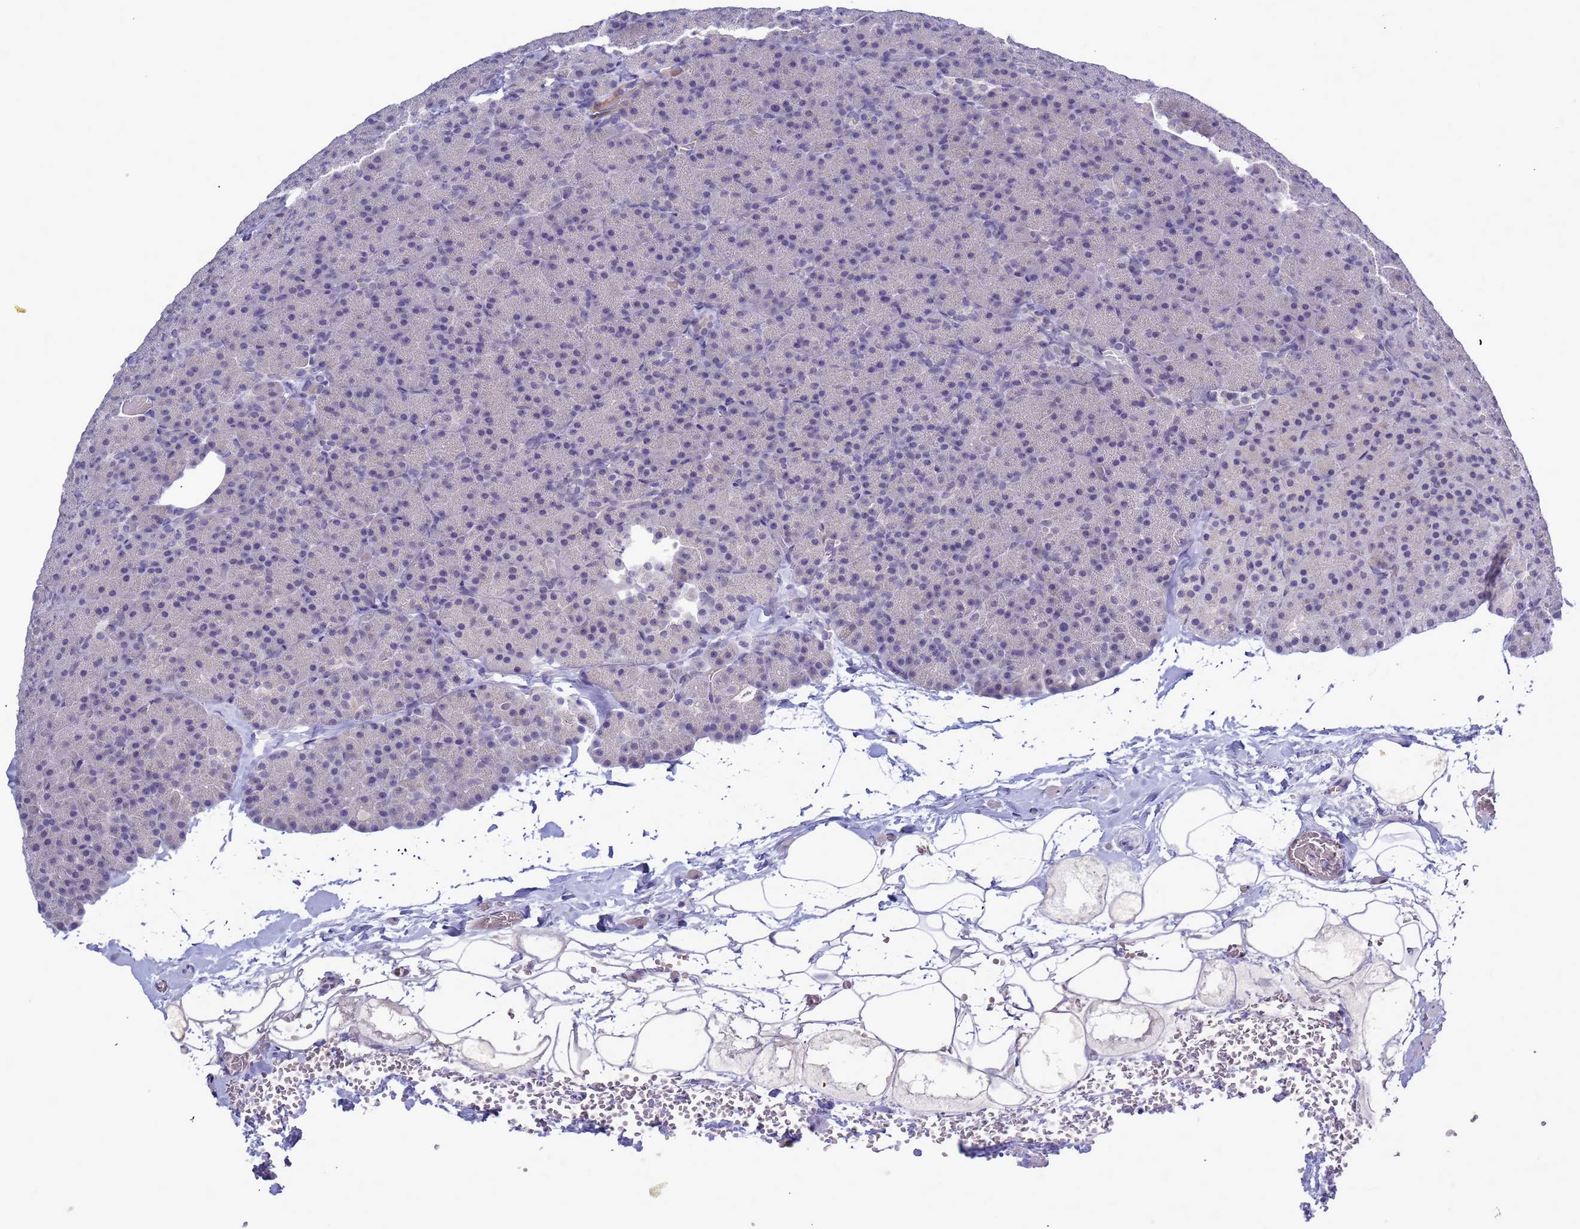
{"staining": {"intensity": "weak", "quantity": "<25%", "location": "nuclear"}, "tissue": "pancreas", "cell_type": "Exocrine glandular cells", "image_type": "normal", "snomed": [{"axis": "morphology", "description": "Normal tissue, NOS"}, {"axis": "morphology", "description": "Carcinoid, malignant, NOS"}, {"axis": "topography", "description": "Pancreas"}], "caption": "This is an IHC micrograph of unremarkable human pancreas. There is no expression in exocrine glandular cells.", "gene": "CXorf65", "patient": {"sex": "female", "age": 35}}